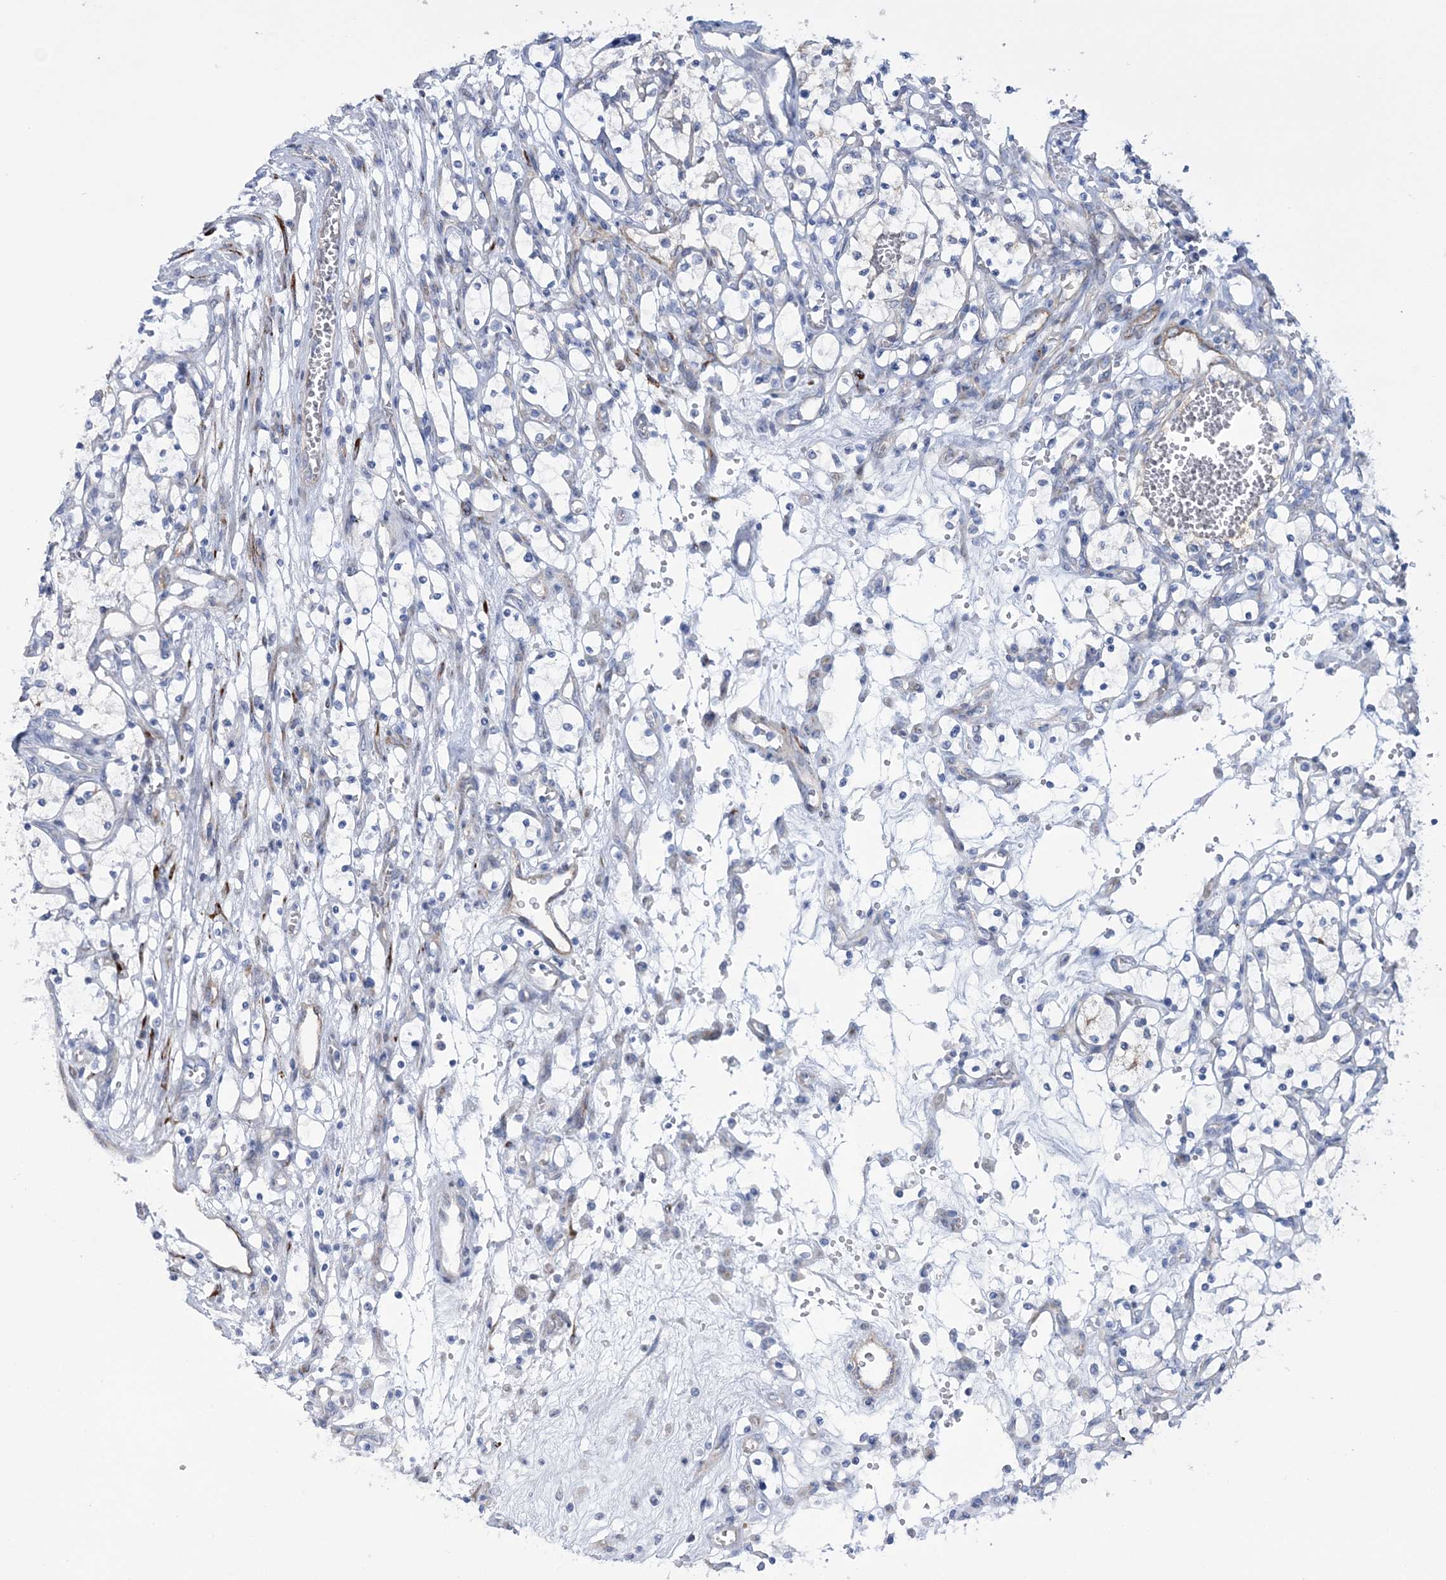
{"staining": {"intensity": "negative", "quantity": "none", "location": "none"}, "tissue": "renal cancer", "cell_type": "Tumor cells", "image_type": "cancer", "snomed": [{"axis": "morphology", "description": "Adenocarcinoma, NOS"}, {"axis": "topography", "description": "Kidney"}], "caption": "IHC of adenocarcinoma (renal) displays no staining in tumor cells.", "gene": "RAB11FIP5", "patient": {"sex": "female", "age": 69}}